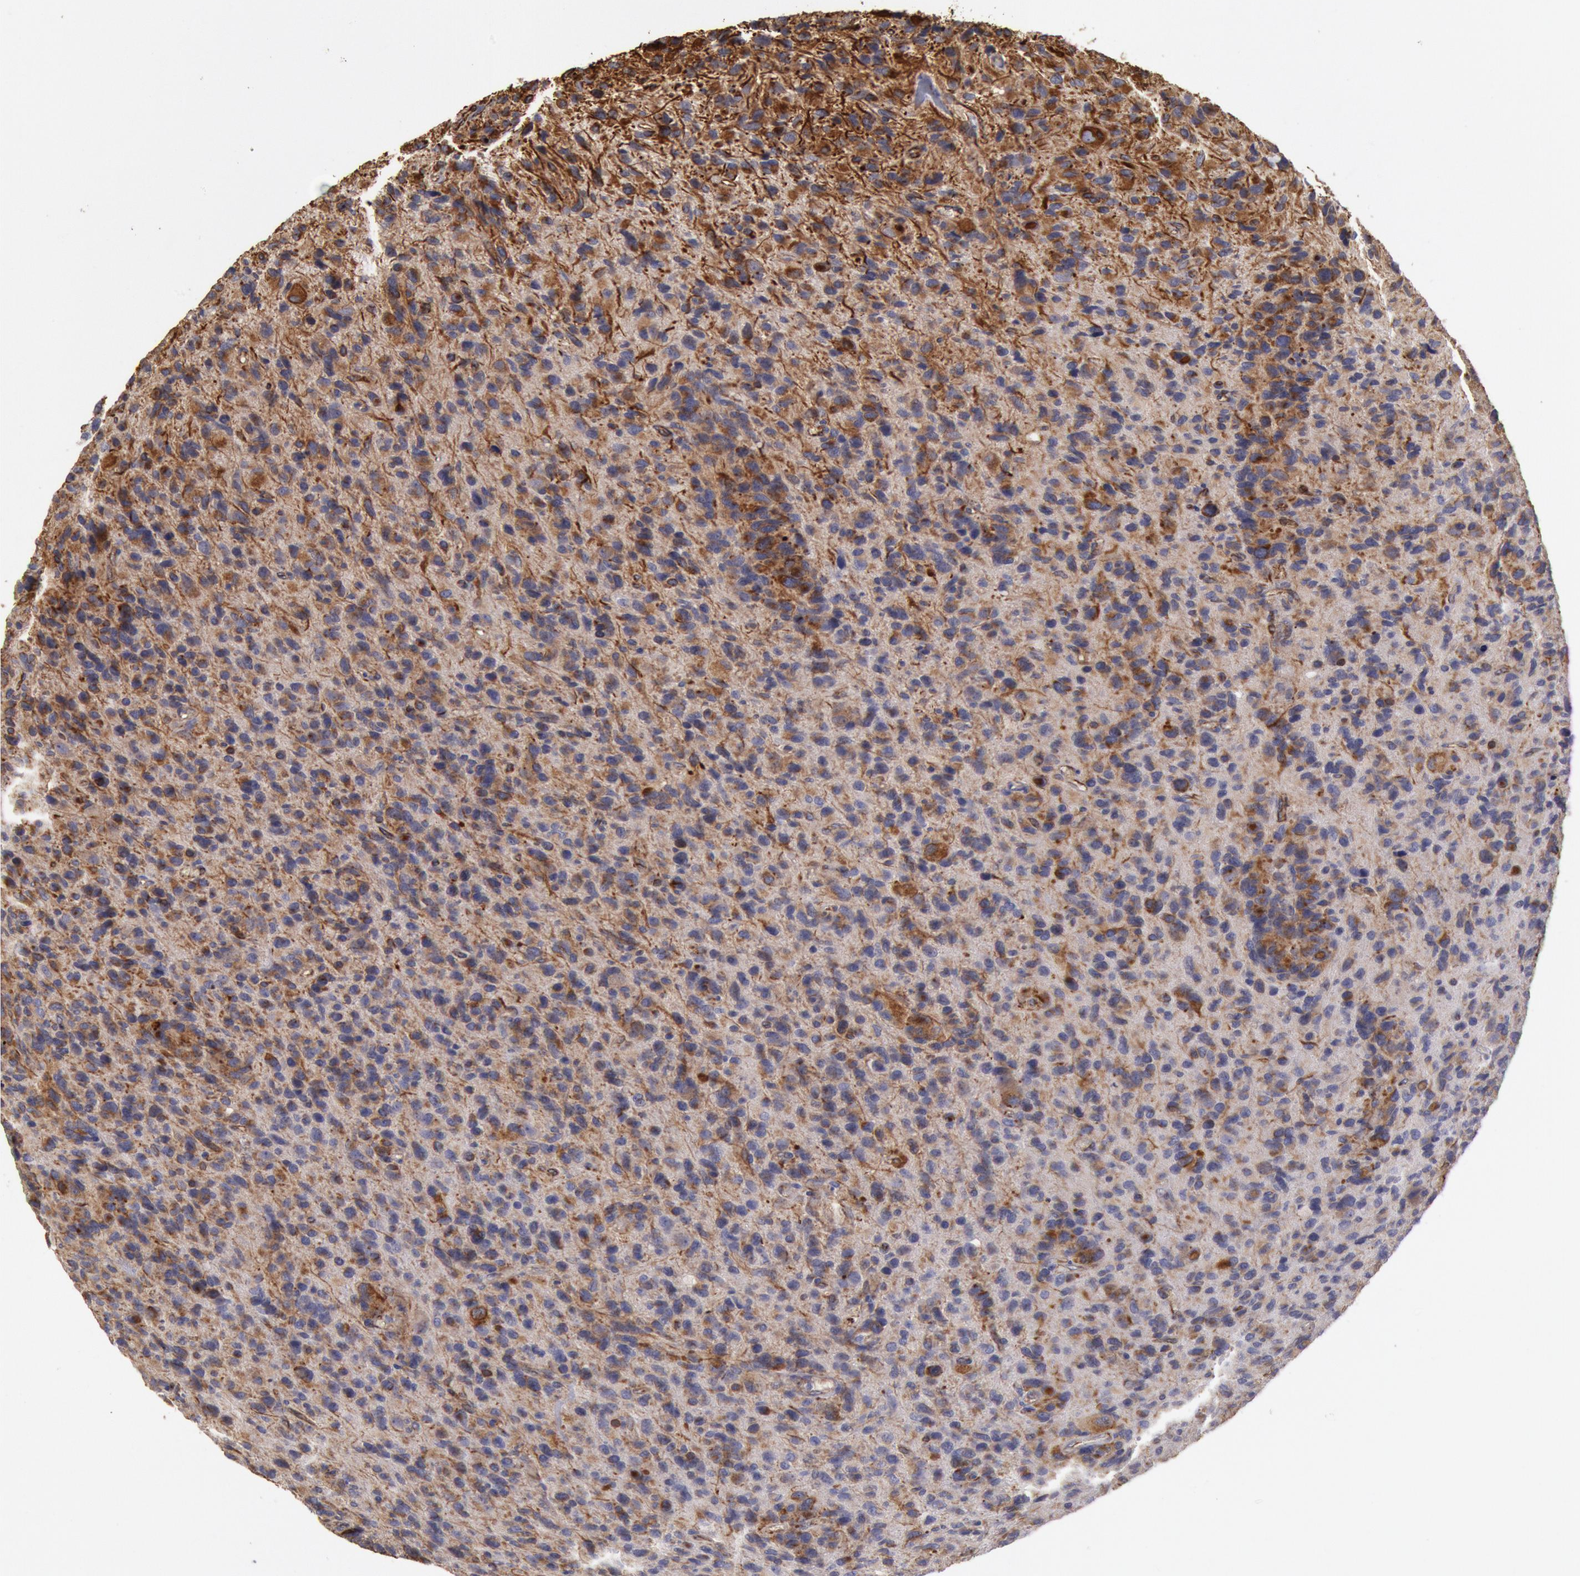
{"staining": {"intensity": "moderate", "quantity": "<25%", "location": "cytoplasmic/membranous"}, "tissue": "glioma", "cell_type": "Tumor cells", "image_type": "cancer", "snomed": [{"axis": "morphology", "description": "Glioma, malignant, High grade"}, {"axis": "topography", "description": "Brain"}], "caption": "The image shows staining of glioma, revealing moderate cytoplasmic/membranous protein positivity (brown color) within tumor cells.", "gene": "RNF139", "patient": {"sex": "male", "age": 77}}